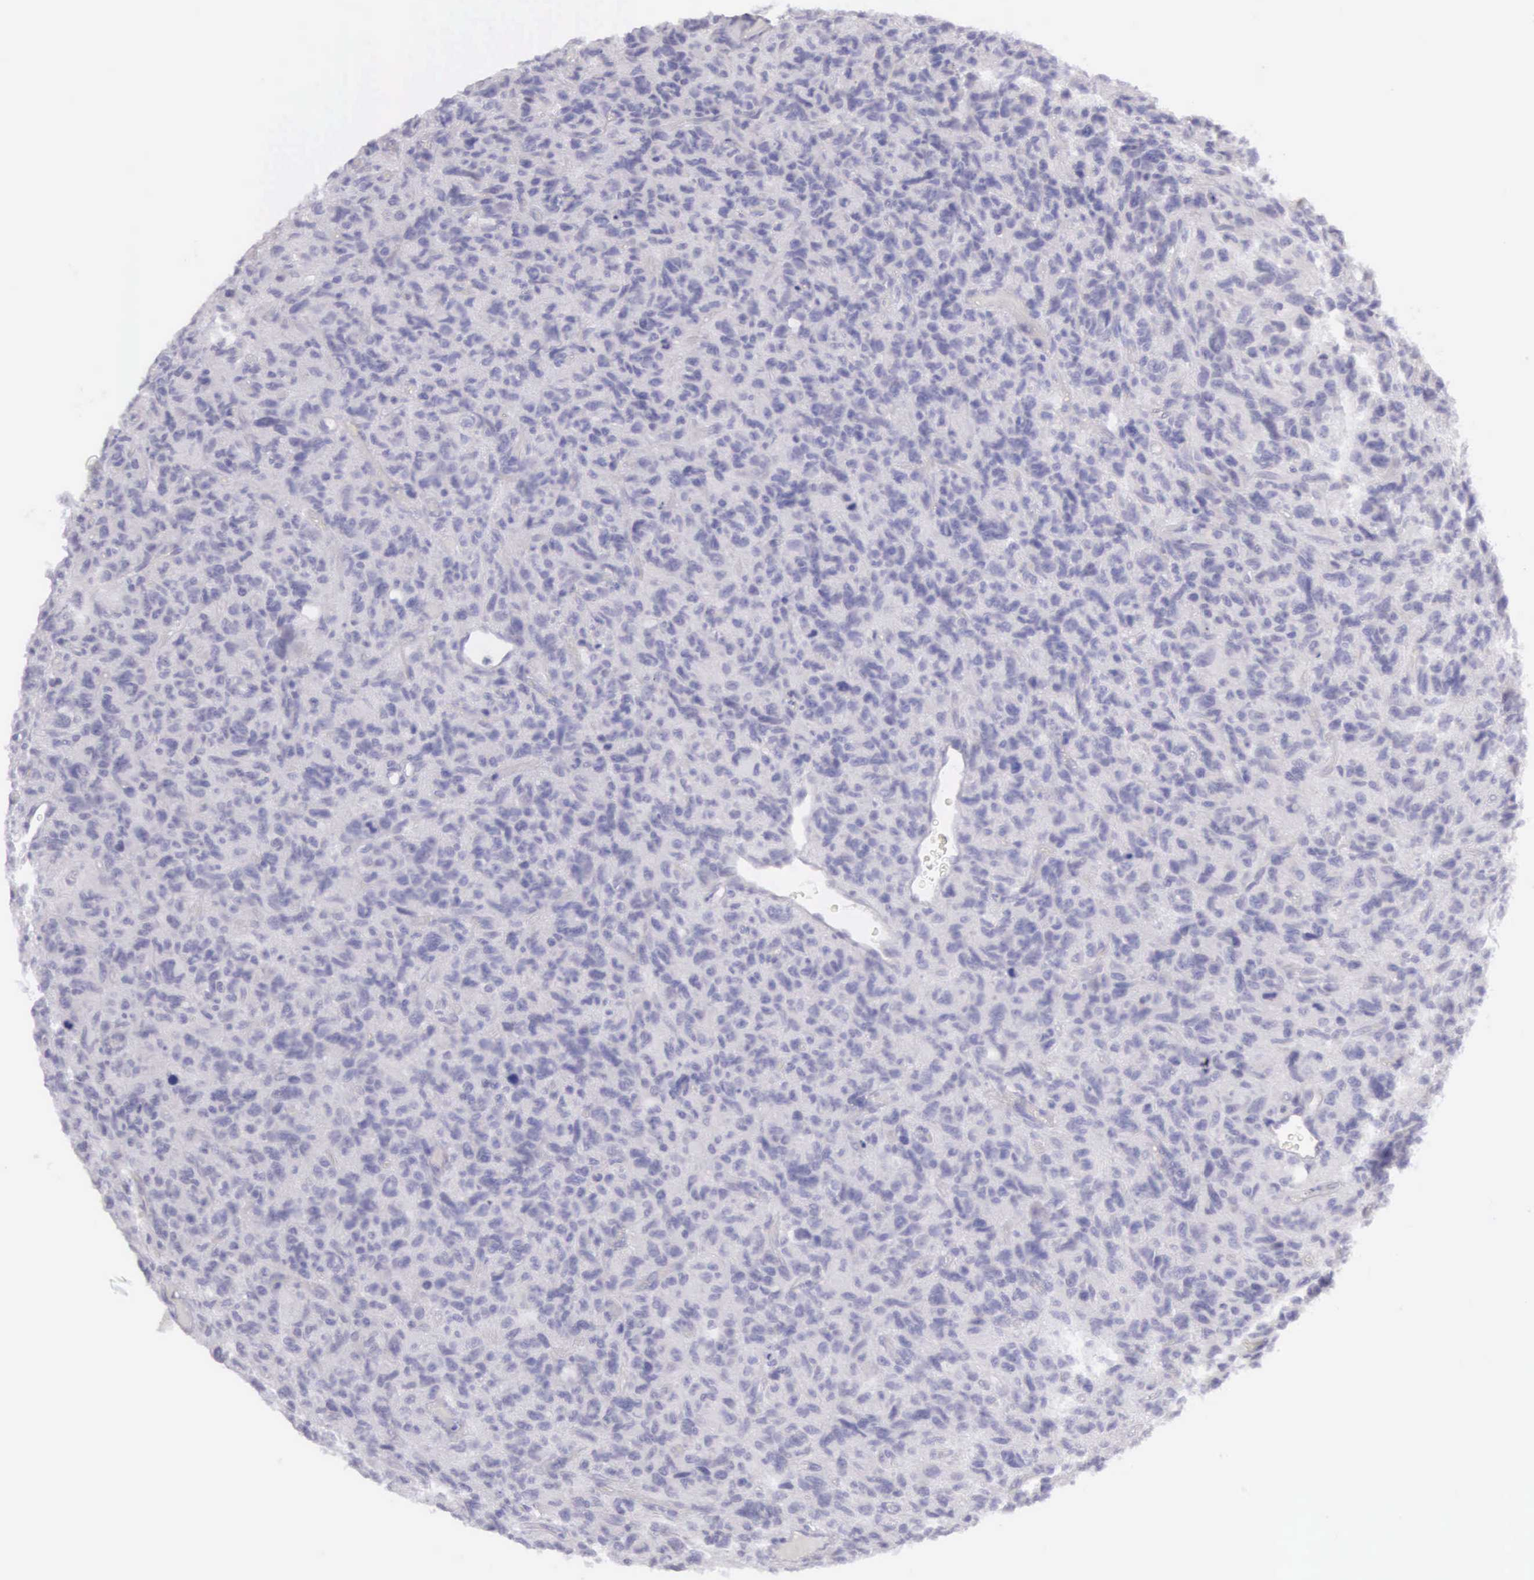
{"staining": {"intensity": "negative", "quantity": "none", "location": "none"}, "tissue": "glioma", "cell_type": "Tumor cells", "image_type": "cancer", "snomed": [{"axis": "morphology", "description": "Glioma, malignant, High grade"}, {"axis": "topography", "description": "Brain"}], "caption": "An immunohistochemistry (IHC) micrograph of malignant high-grade glioma is shown. There is no staining in tumor cells of malignant high-grade glioma.", "gene": "ARFGAP3", "patient": {"sex": "female", "age": 60}}